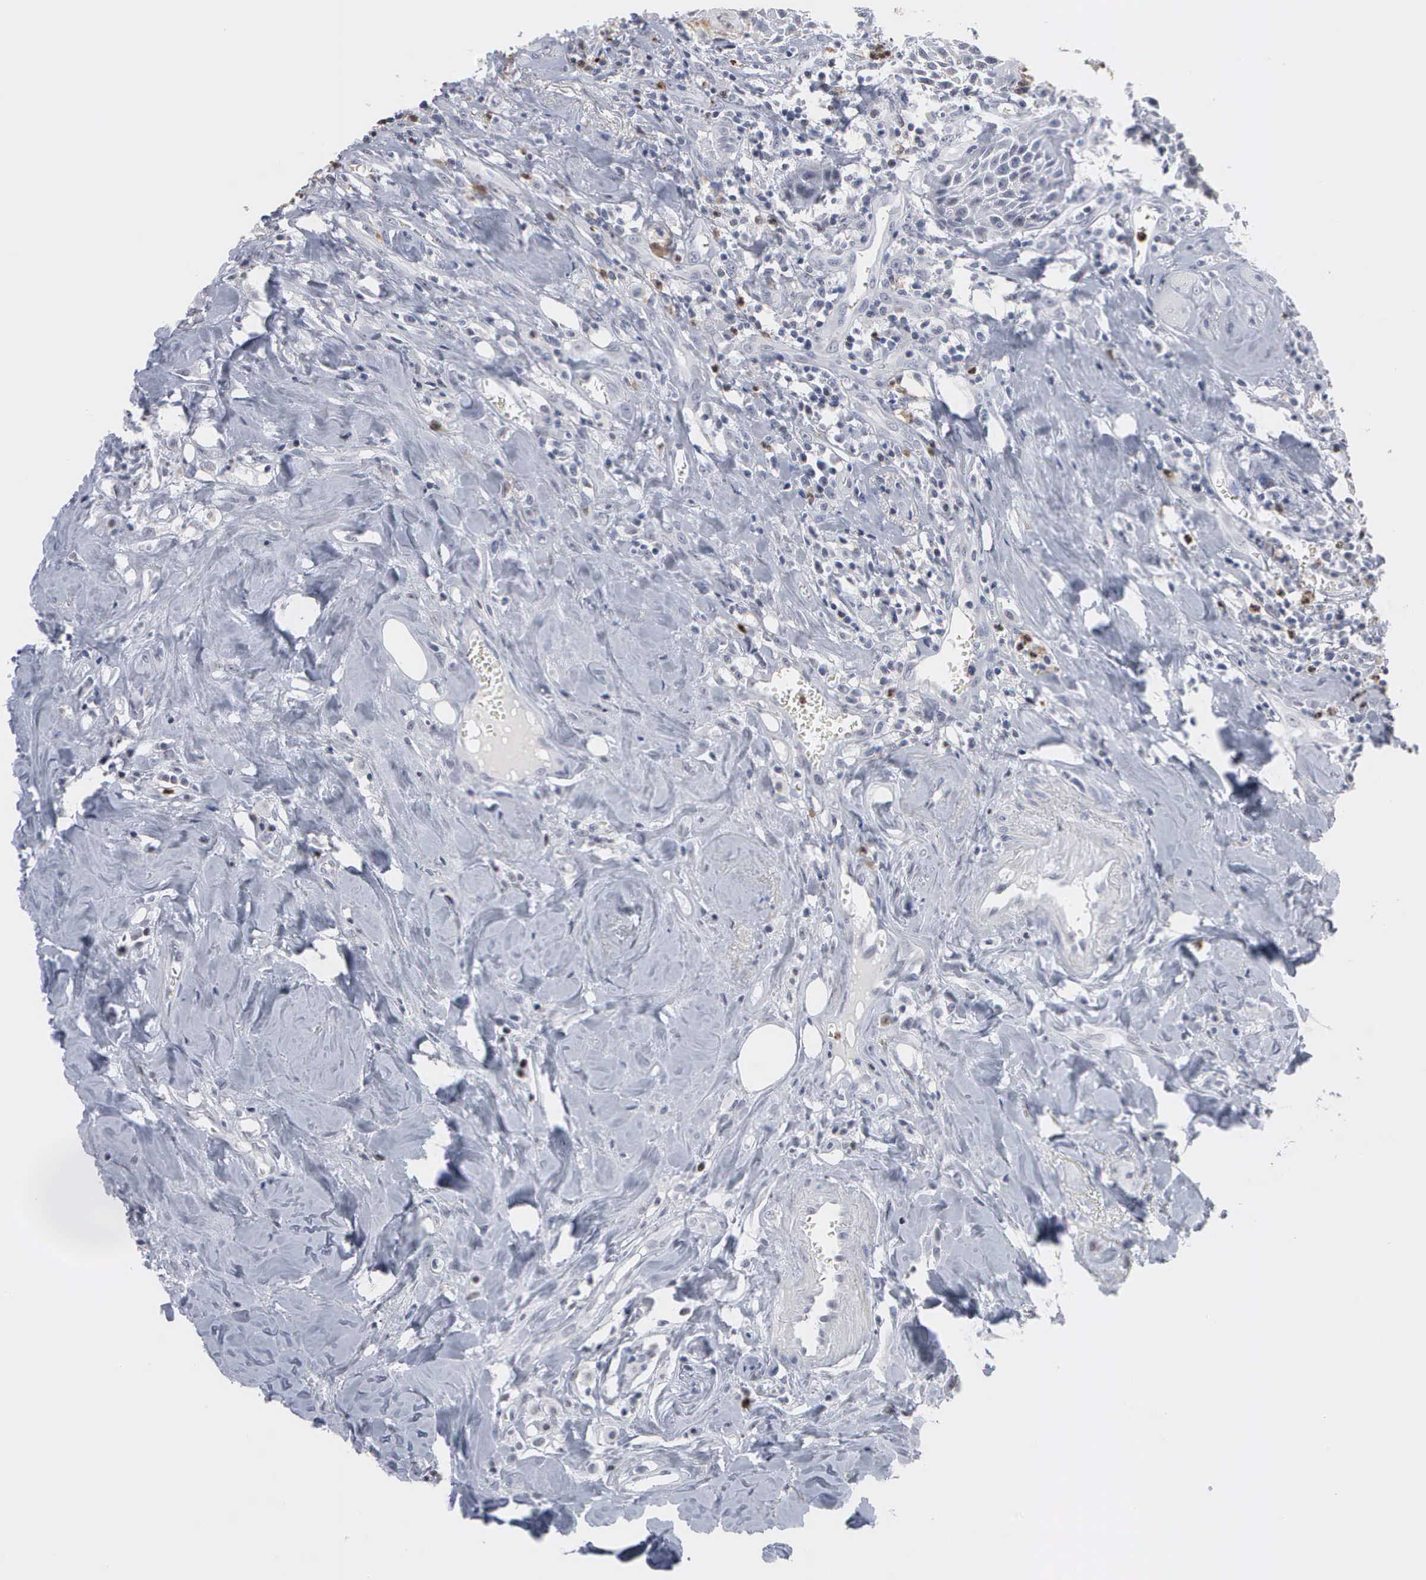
{"staining": {"intensity": "negative", "quantity": "none", "location": "none"}, "tissue": "head and neck cancer", "cell_type": "Tumor cells", "image_type": "cancer", "snomed": [{"axis": "morphology", "description": "Squamous cell carcinoma, NOS"}, {"axis": "topography", "description": "Oral tissue"}, {"axis": "topography", "description": "Head-Neck"}], "caption": "Tumor cells show no significant staining in squamous cell carcinoma (head and neck).", "gene": "SPIN3", "patient": {"sex": "female", "age": 82}}